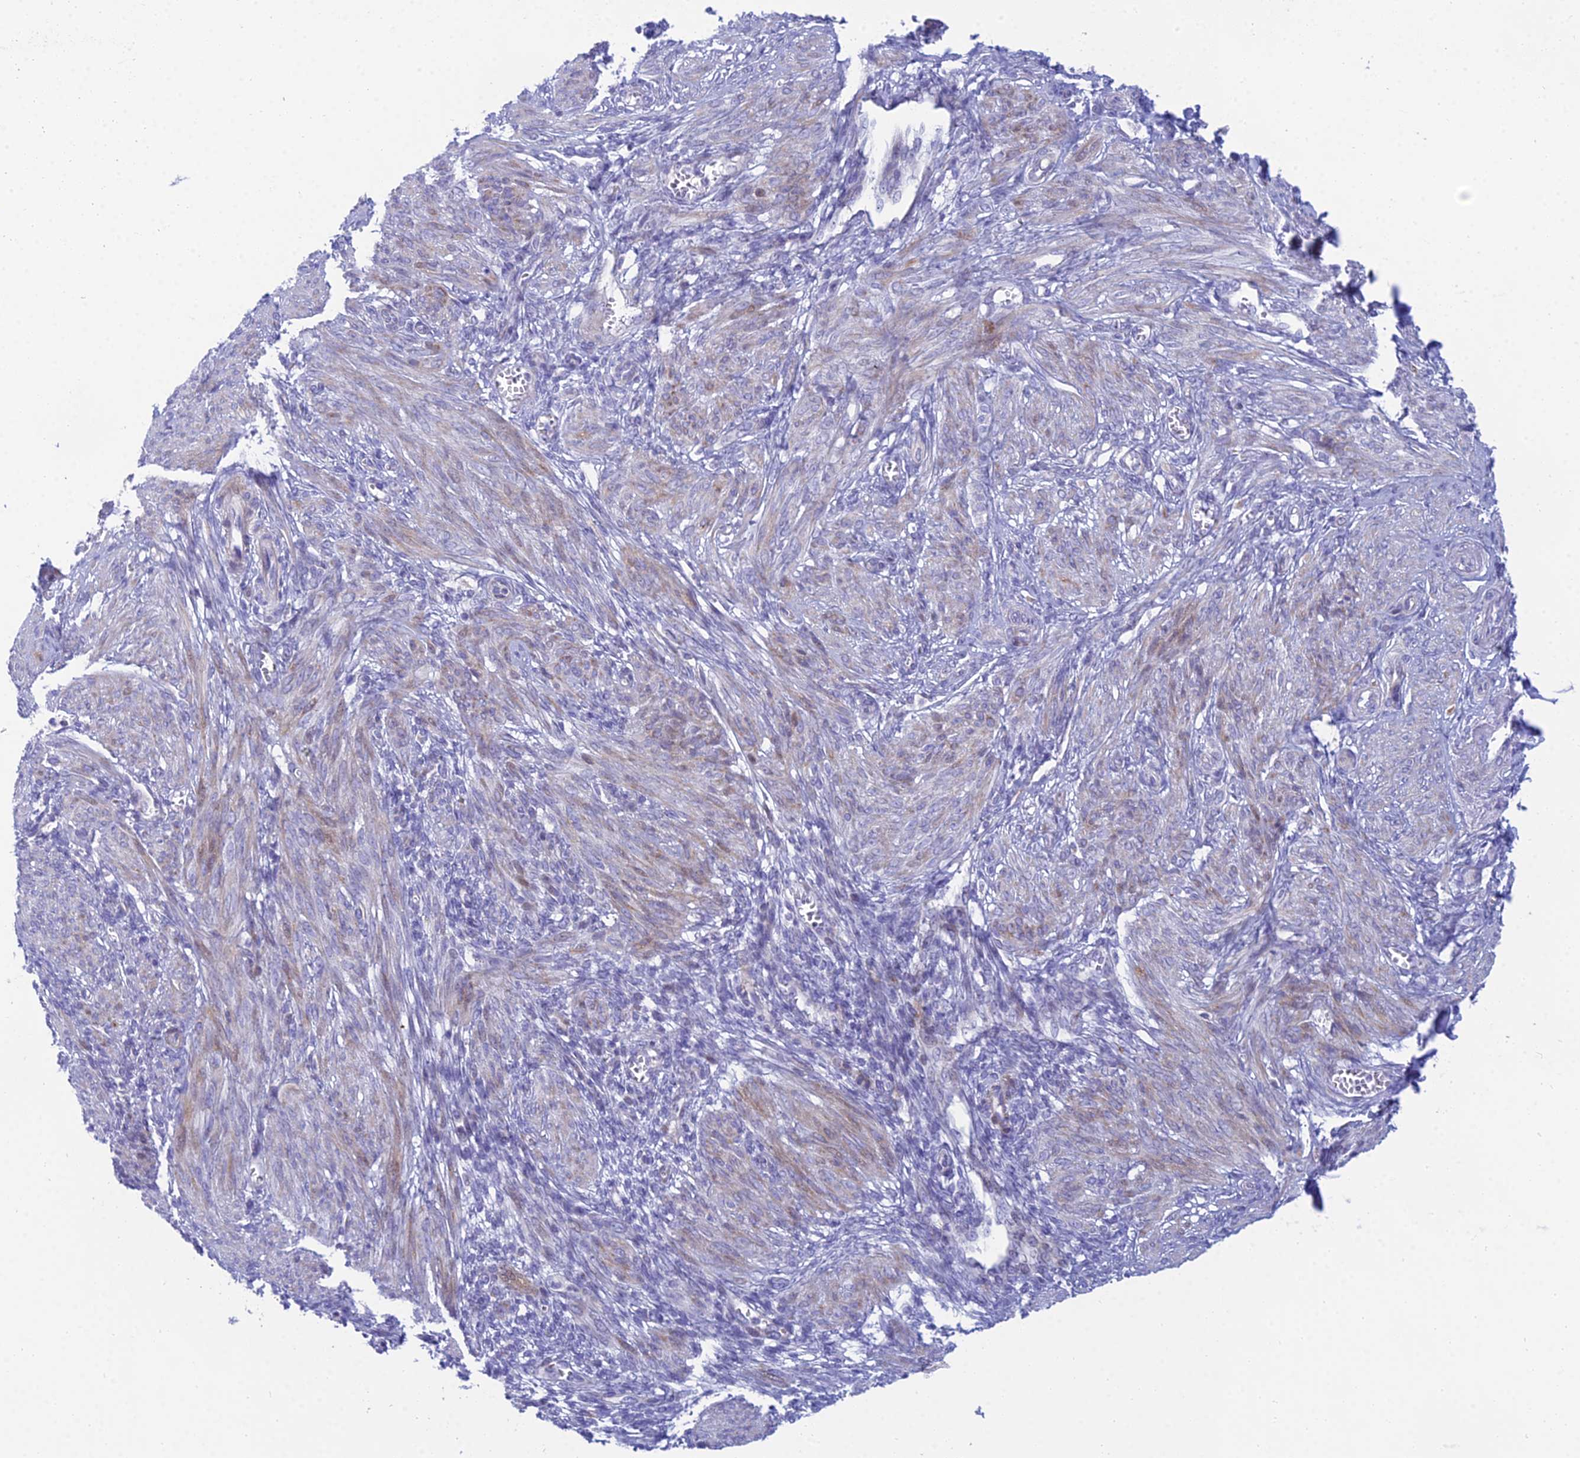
{"staining": {"intensity": "weak", "quantity": "<25%", "location": "cytoplasmic/membranous"}, "tissue": "smooth muscle", "cell_type": "Smooth muscle cells", "image_type": "normal", "snomed": [{"axis": "morphology", "description": "Normal tissue, NOS"}, {"axis": "topography", "description": "Smooth muscle"}], "caption": "A high-resolution photomicrograph shows immunohistochemistry staining of unremarkable smooth muscle, which shows no significant staining in smooth muscle cells.", "gene": "PRR13", "patient": {"sex": "female", "age": 39}}